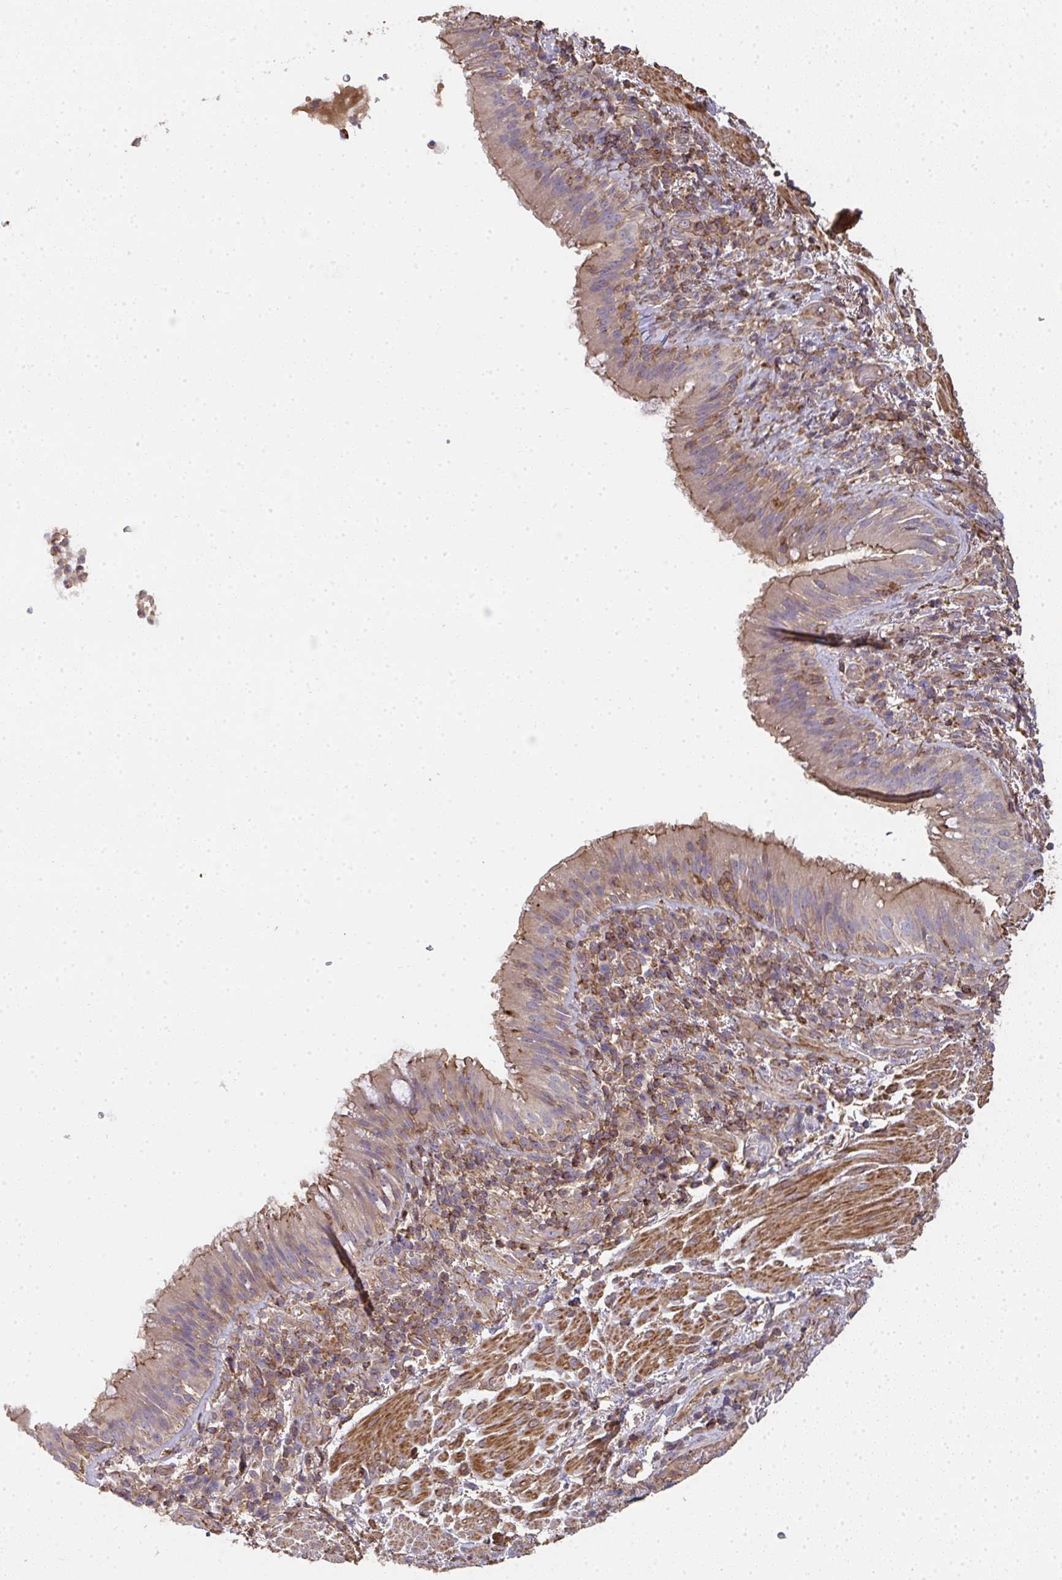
{"staining": {"intensity": "moderate", "quantity": "25%-75%", "location": "cytoplasmic/membranous"}, "tissue": "bronchus", "cell_type": "Respiratory epithelial cells", "image_type": "normal", "snomed": [{"axis": "morphology", "description": "Normal tissue, NOS"}, {"axis": "topography", "description": "Cartilage tissue"}, {"axis": "topography", "description": "Bronchus"}], "caption": "Protein expression analysis of unremarkable bronchus displays moderate cytoplasmic/membranous staining in about 25%-75% of respiratory epithelial cells.", "gene": "TNMD", "patient": {"sex": "male", "age": 56}}